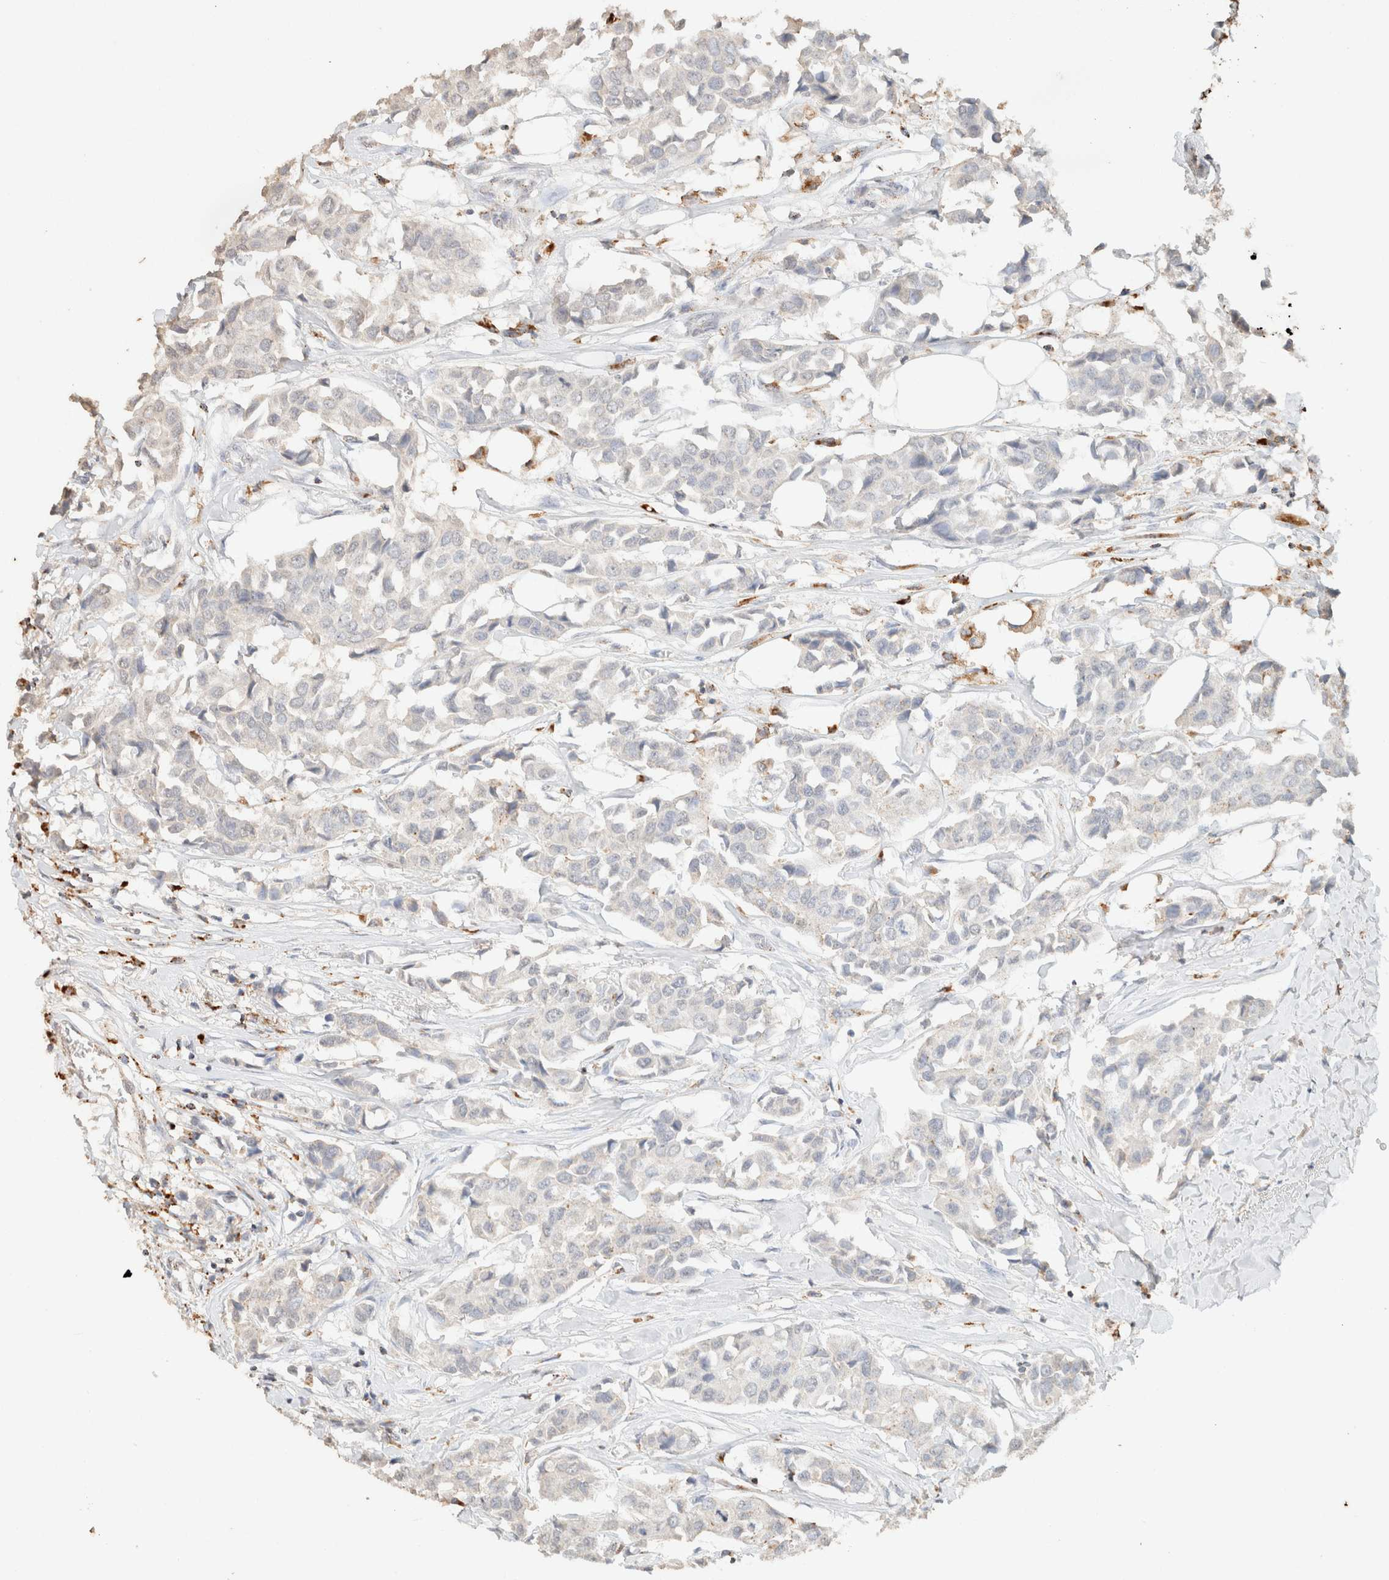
{"staining": {"intensity": "weak", "quantity": "<25%", "location": "cytoplasmic/membranous"}, "tissue": "breast cancer", "cell_type": "Tumor cells", "image_type": "cancer", "snomed": [{"axis": "morphology", "description": "Duct carcinoma"}, {"axis": "topography", "description": "Breast"}], "caption": "Immunohistochemistry histopathology image of neoplastic tissue: breast cancer (intraductal carcinoma) stained with DAB (3,3'-diaminobenzidine) shows no significant protein positivity in tumor cells.", "gene": "CTSC", "patient": {"sex": "female", "age": 80}}